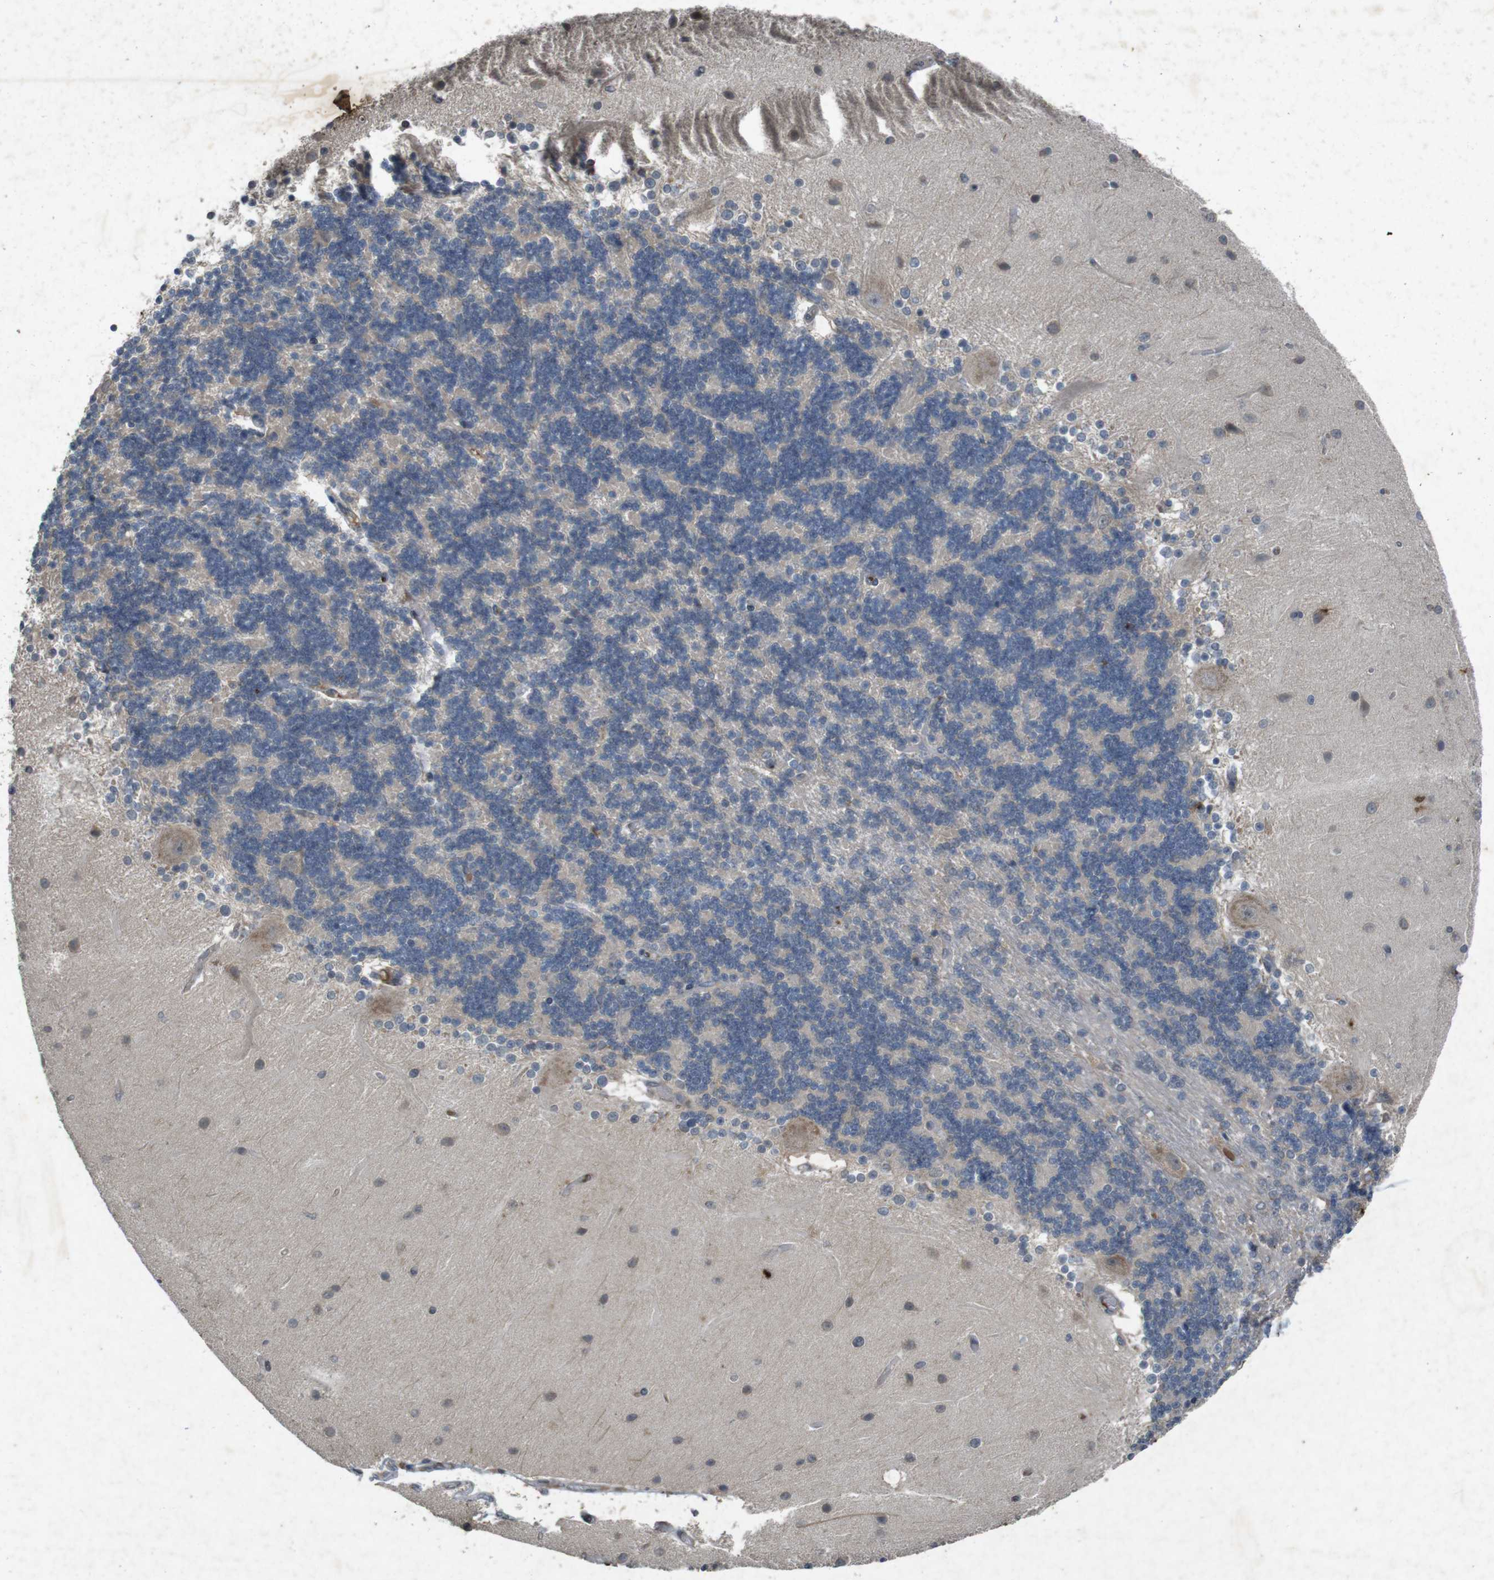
{"staining": {"intensity": "negative", "quantity": "none", "location": "none"}, "tissue": "cerebellum", "cell_type": "Cells in granular layer", "image_type": "normal", "snomed": [{"axis": "morphology", "description": "Normal tissue, NOS"}, {"axis": "topography", "description": "Cerebellum"}], "caption": "Image shows no protein staining in cells in granular layer of benign cerebellum.", "gene": "FLCN", "patient": {"sex": "female", "age": 54}}